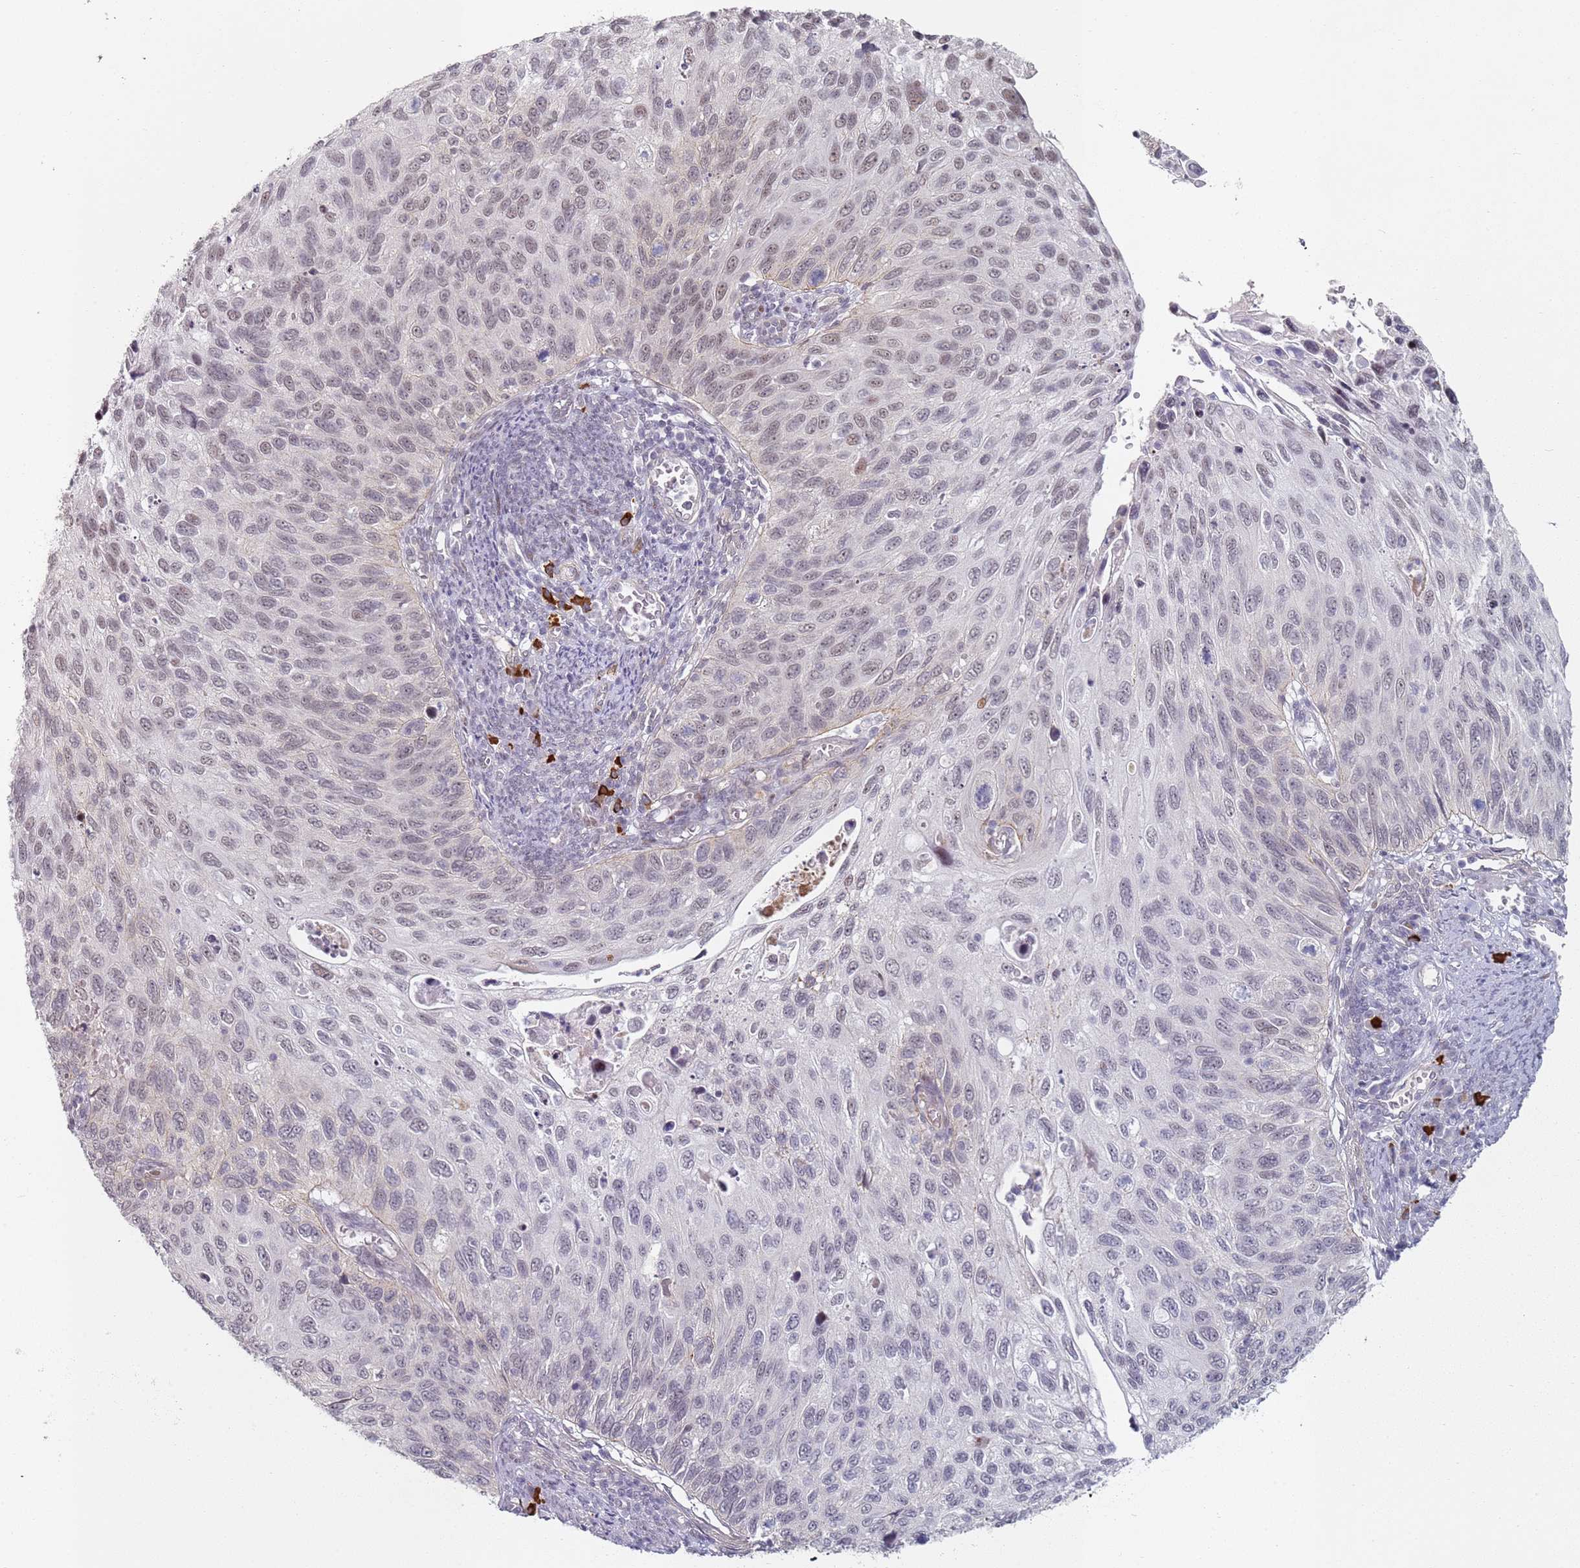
{"staining": {"intensity": "weak", "quantity": "25%-75%", "location": "nuclear"}, "tissue": "cervical cancer", "cell_type": "Tumor cells", "image_type": "cancer", "snomed": [{"axis": "morphology", "description": "Squamous cell carcinoma, NOS"}, {"axis": "topography", "description": "Cervix"}], "caption": "Protein staining demonstrates weak nuclear positivity in about 25%-75% of tumor cells in cervical cancer (squamous cell carcinoma).", "gene": "ATF6B", "patient": {"sex": "female", "age": 70}}